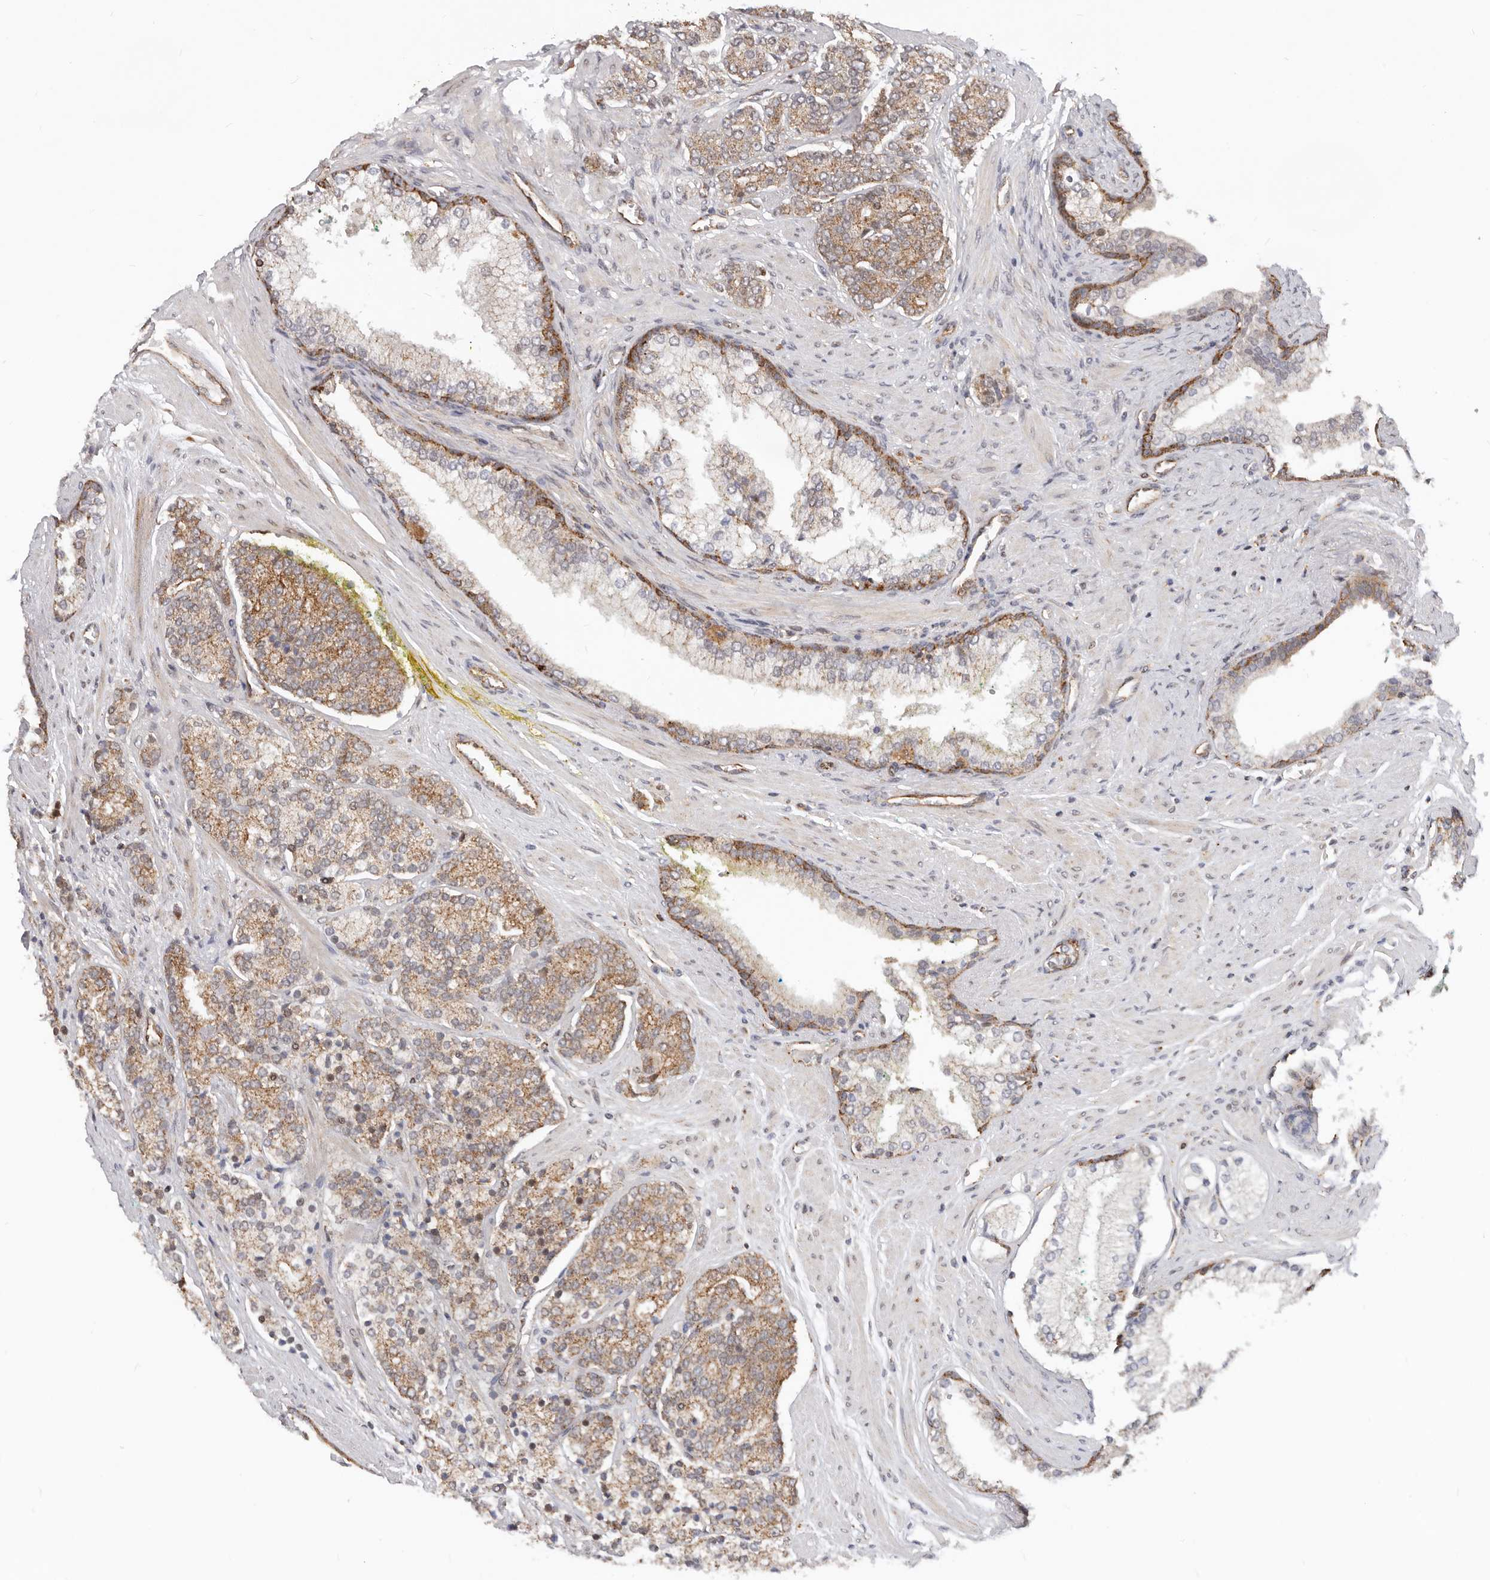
{"staining": {"intensity": "moderate", "quantity": "25%-75%", "location": "cytoplasmic/membranous"}, "tissue": "prostate cancer", "cell_type": "Tumor cells", "image_type": "cancer", "snomed": [{"axis": "morphology", "description": "Adenocarcinoma, High grade"}, {"axis": "topography", "description": "Prostate"}], "caption": "Moderate cytoplasmic/membranous protein expression is seen in about 25%-75% of tumor cells in prostate cancer (adenocarcinoma (high-grade)).", "gene": "USP49", "patient": {"sex": "male", "age": 71}}